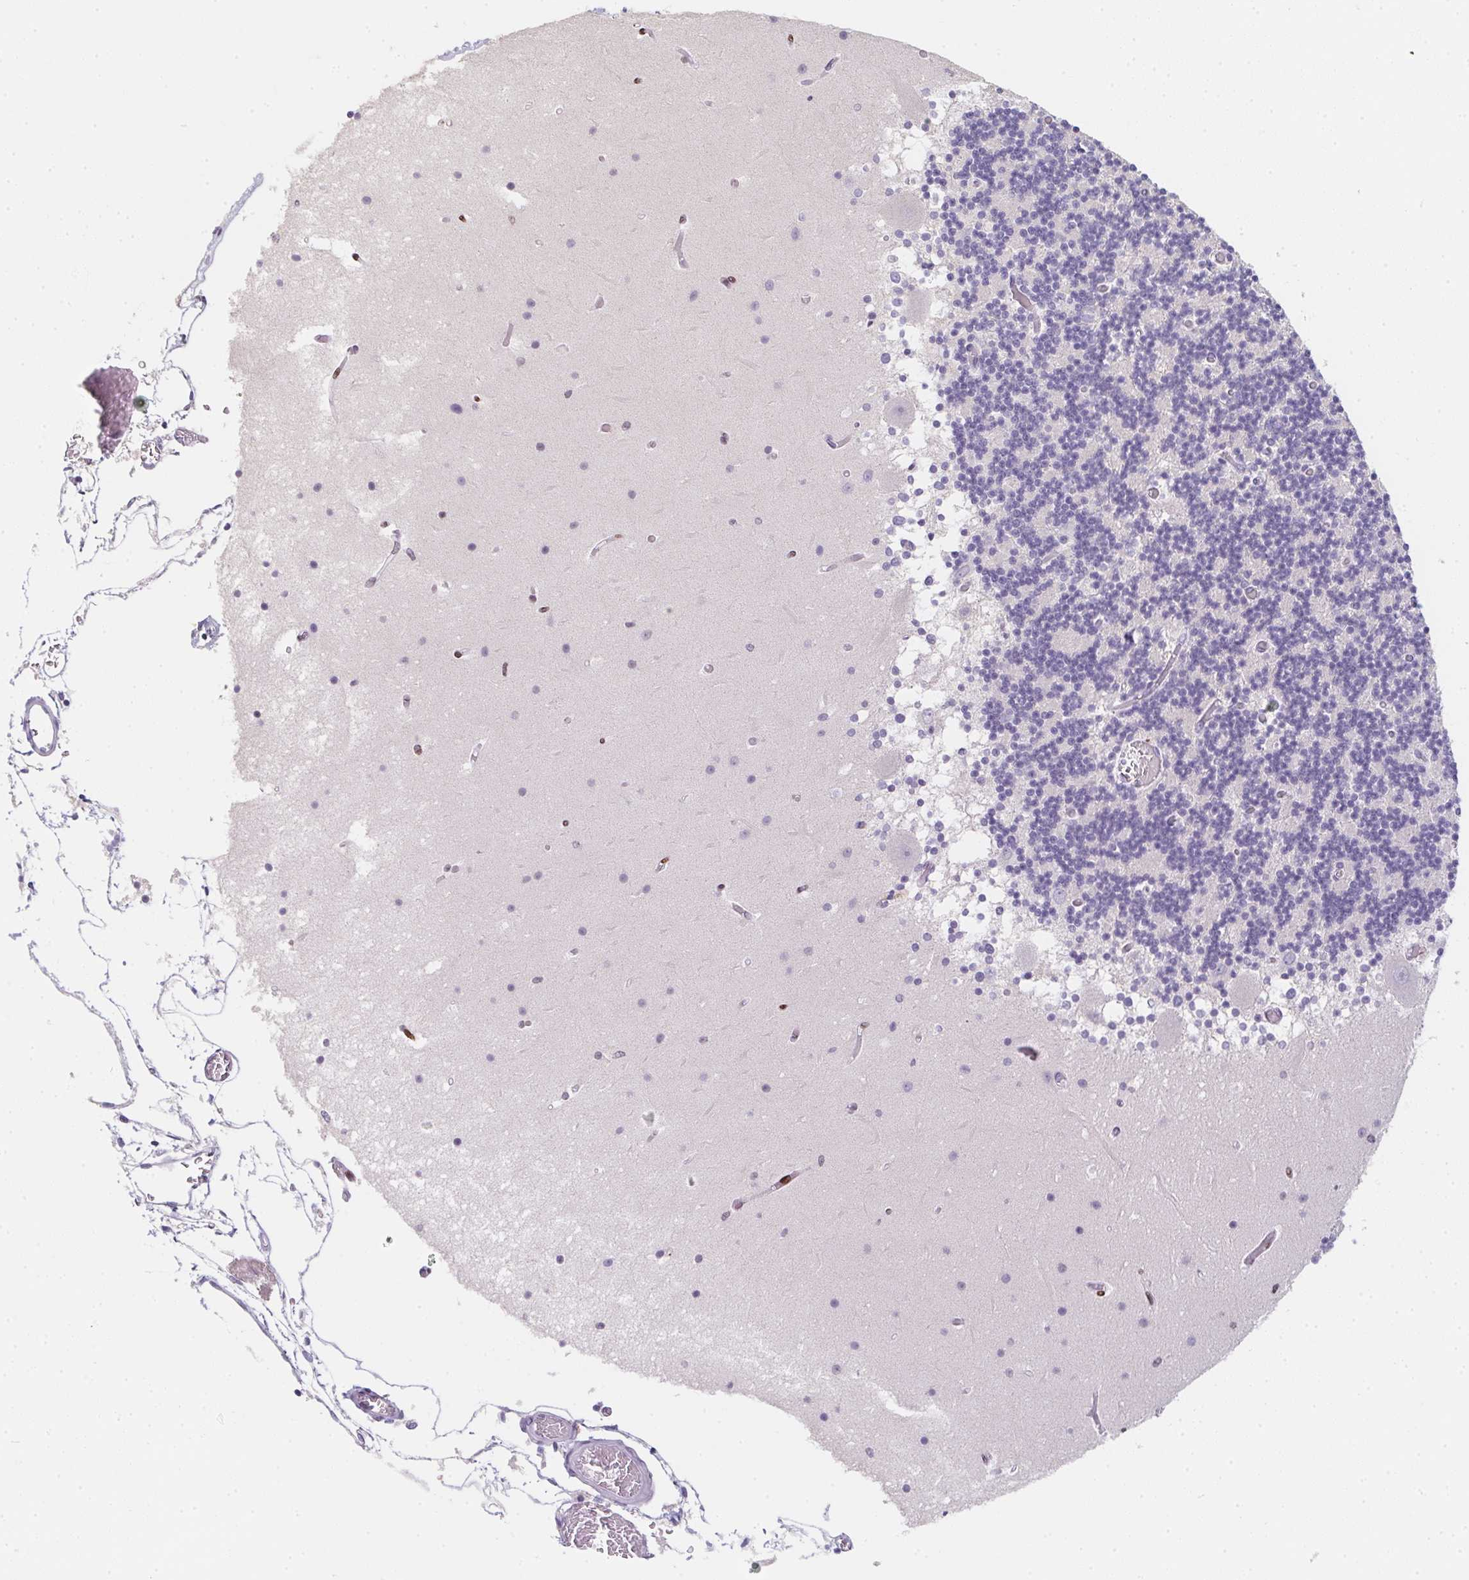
{"staining": {"intensity": "negative", "quantity": "none", "location": "none"}, "tissue": "cerebellum", "cell_type": "Cells in granular layer", "image_type": "normal", "snomed": [{"axis": "morphology", "description": "Normal tissue, NOS"}, {"axis": "topography", "description": "Cerebellum"}], "caption": "IHC of normal human cerebellum shows no expression in cells in granular layer.", "gene": "MYL4", "patient": {"sex": "female", "age": 28}}